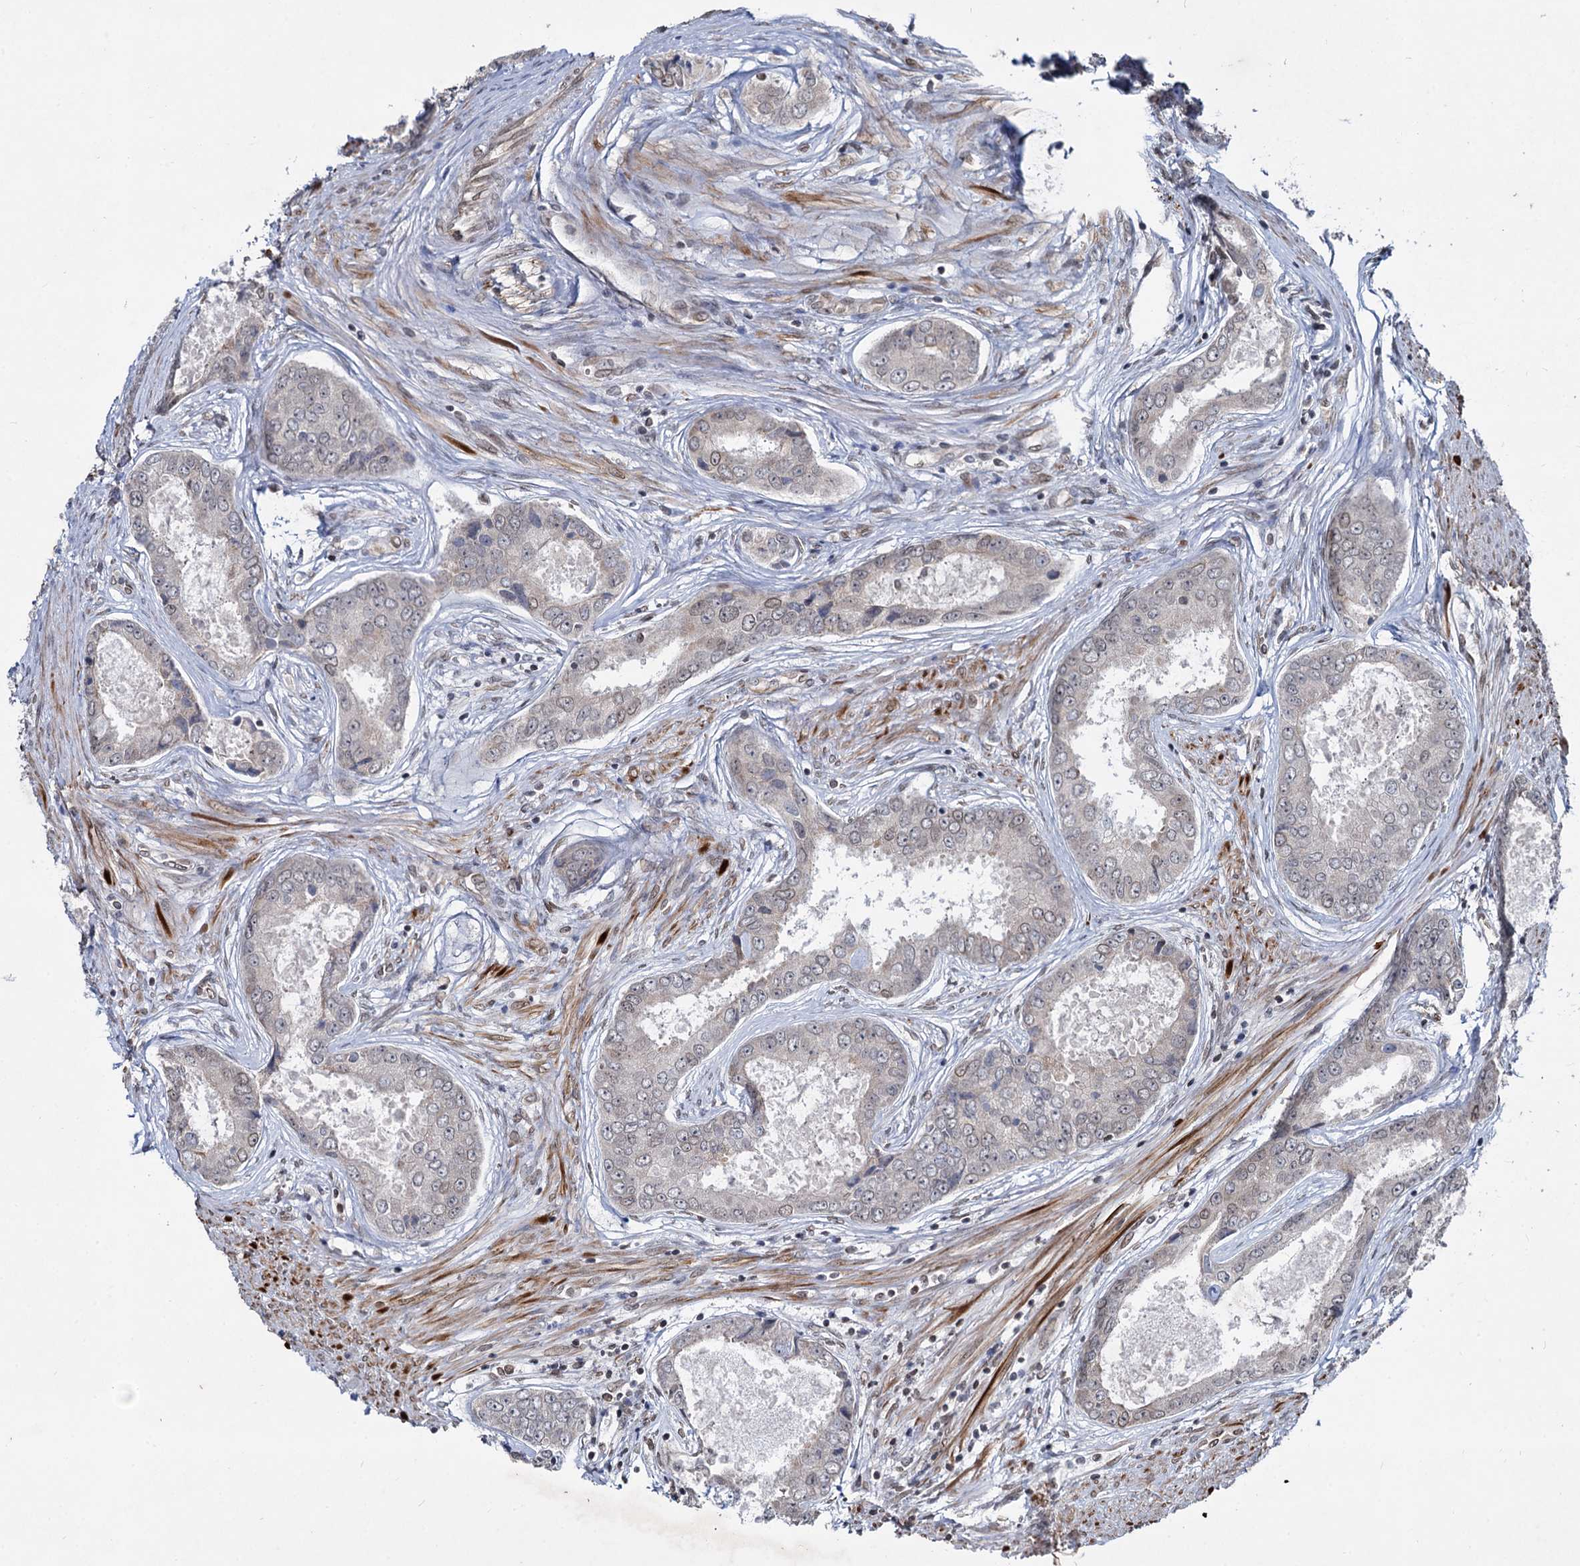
{"staining": {"intensity": "weak", "quantity": "<25%", "location": "nuclear"}, "tissue": "prostate cancer", "cell_type": "Tumor cells", "image_type": "cancer", "snomed": [{"axis": "morphology", "description": "Adenocarcinoma, Low grade"}, {"axis": "topography", "description": "Prostate"}], "caption": "Prostate cancer (low-grade adenocarcinoma) was stained to show a protein in brown. There is no significant positivity in tumor cells. (DAB (3,3'-diaminobenzidine) immunohistochemistry with hematoxylin counter stain).", "gene": "RNF6", "patient": {"sex": "male", "age": 68}}